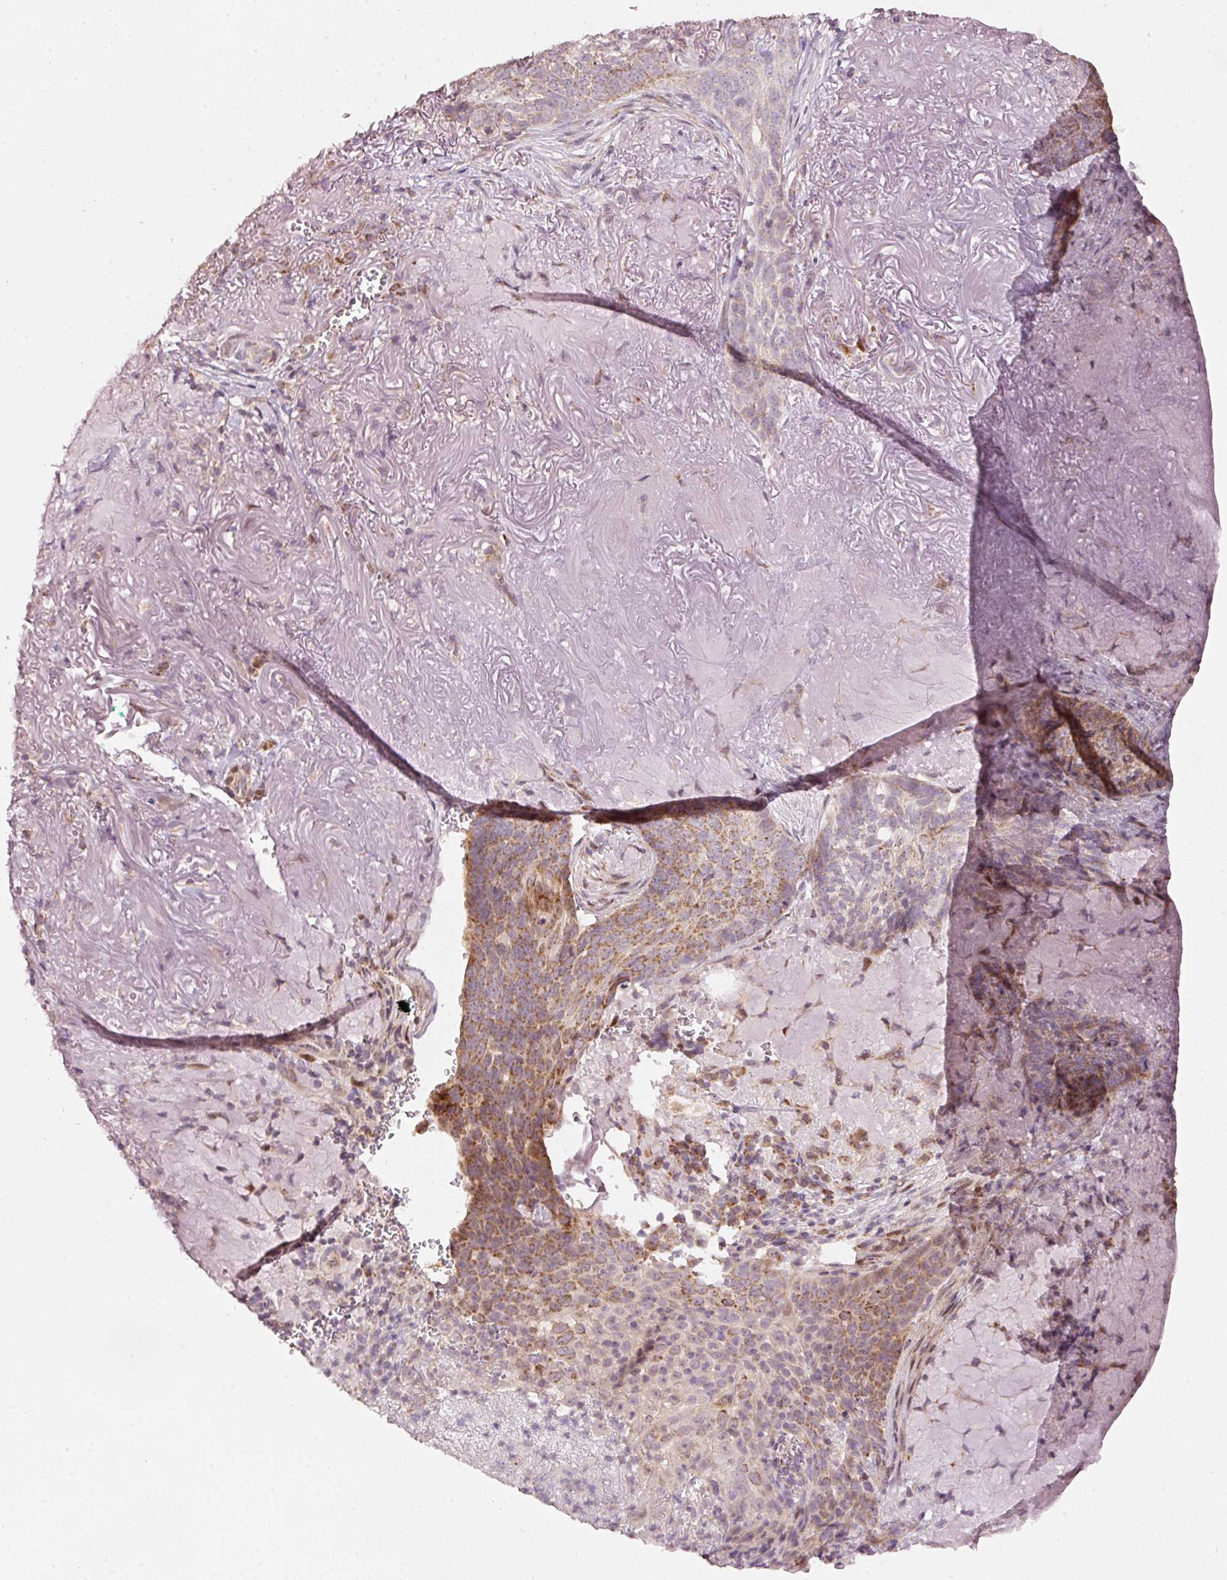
{"staining": {"intensity": "moderate", "quantity": ">75%", "location": "cytoplasmic/membranous"}, "tissue": "skin cancer", "cell_type": "Tumor cells", "image_type": "cancer", "snomed": [{"axis": "morphology", "description": "Basal cell carcinoma"}, {"axis": "topography", "description": "Skin"}, {"axis": "topography", "description": "Skin of face"}], "caption": "Immunohistochemical staining of human skin cancer (basal cell carcinoma) demonstrates medium levels of moderate cytoplasmic/membranous protein staining in about >75% of tumor cells.", "gene": "TOB2", "patient": {"sex": "female", "age": 95}}